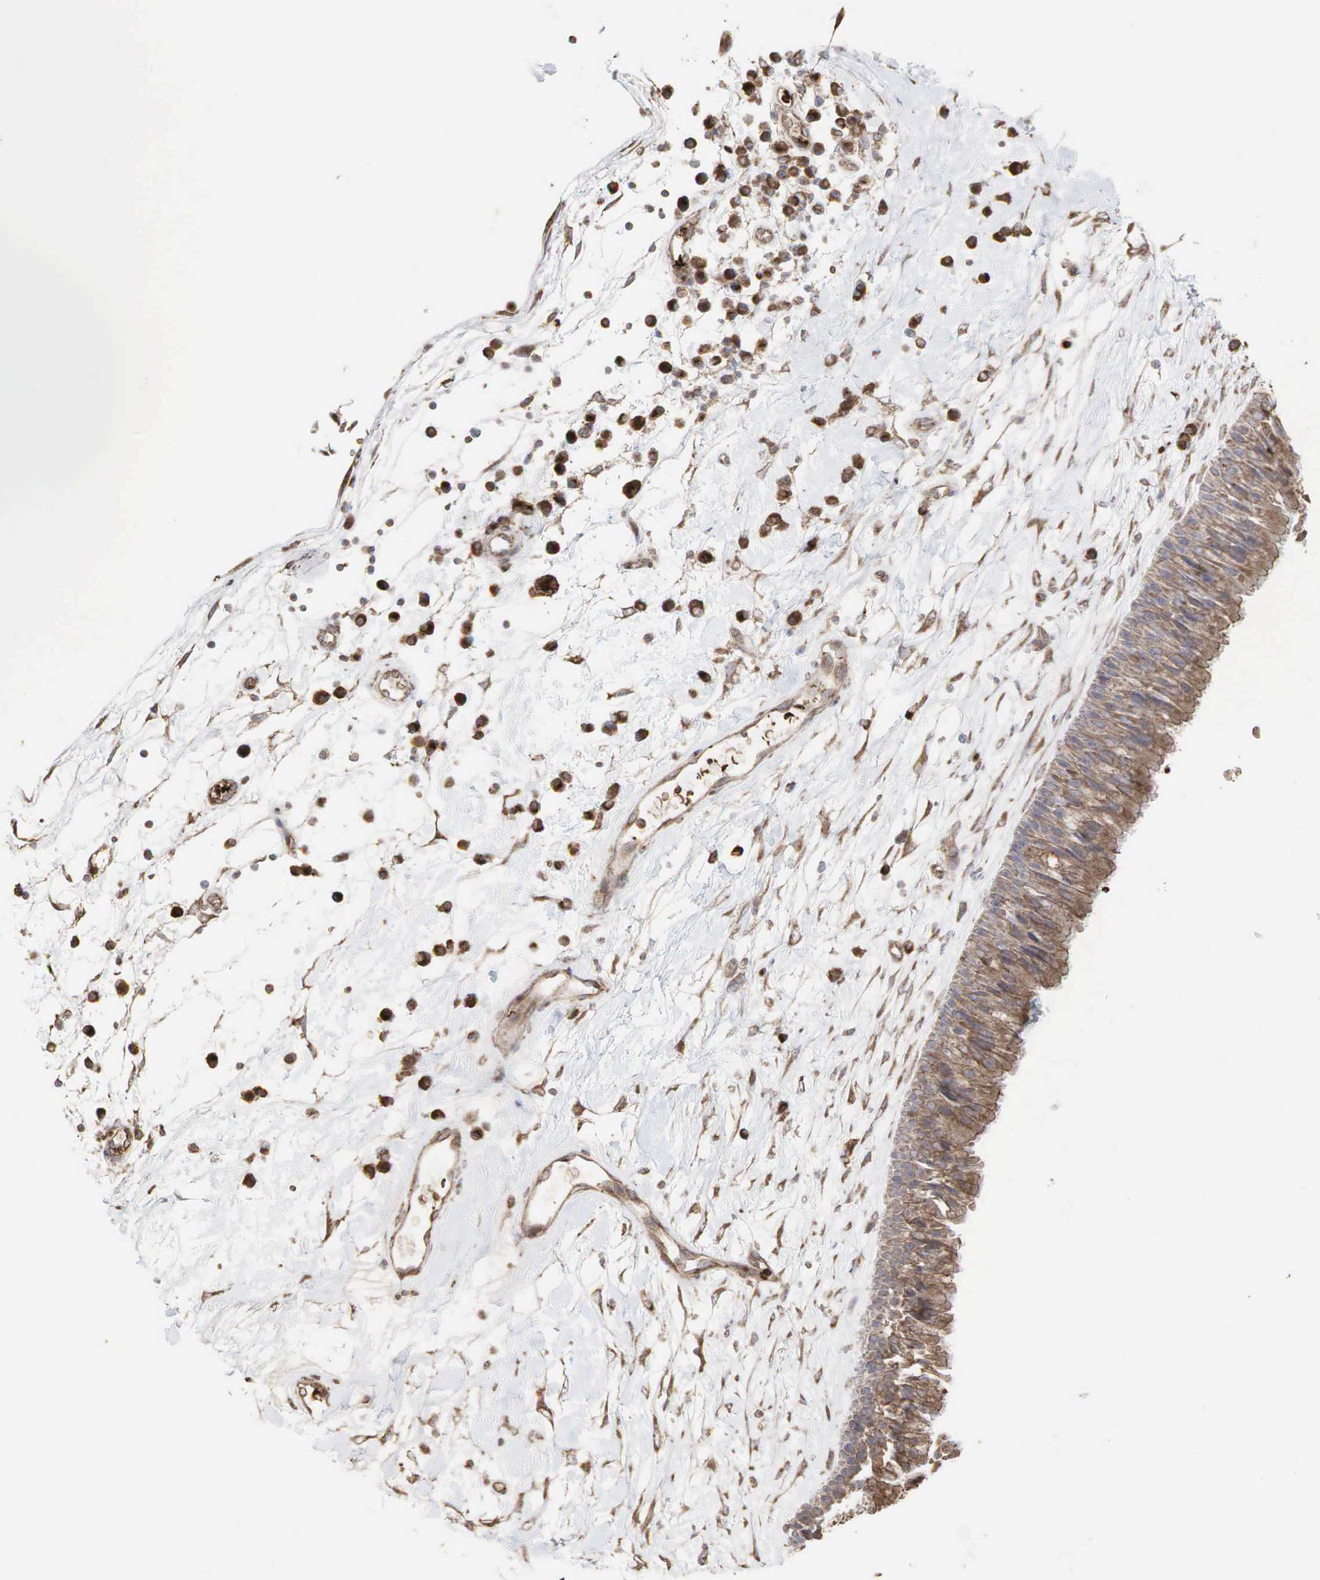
{"staining": {"intensity": "moderate", "quantity": ">75%", "location": "cytoplasmic/membranous"}, "tissue": "nasopharynx", "cell_type": "Respiratory epithelial cells", "image_type": "normal", "snomed": [{"axis": "morphology", "description": "Normal tissue, NOS"}, {"axis": "topography", "description": "Nasopharynx"}], "caption": "IHC of normal nasopharynx exhibits medium levels of moderate cytoplasmic/membranous expression in about >75% of respiratory epithelial cells.", "gene": "PABPC5", "patient": {"sex": "male", "age": 13}}